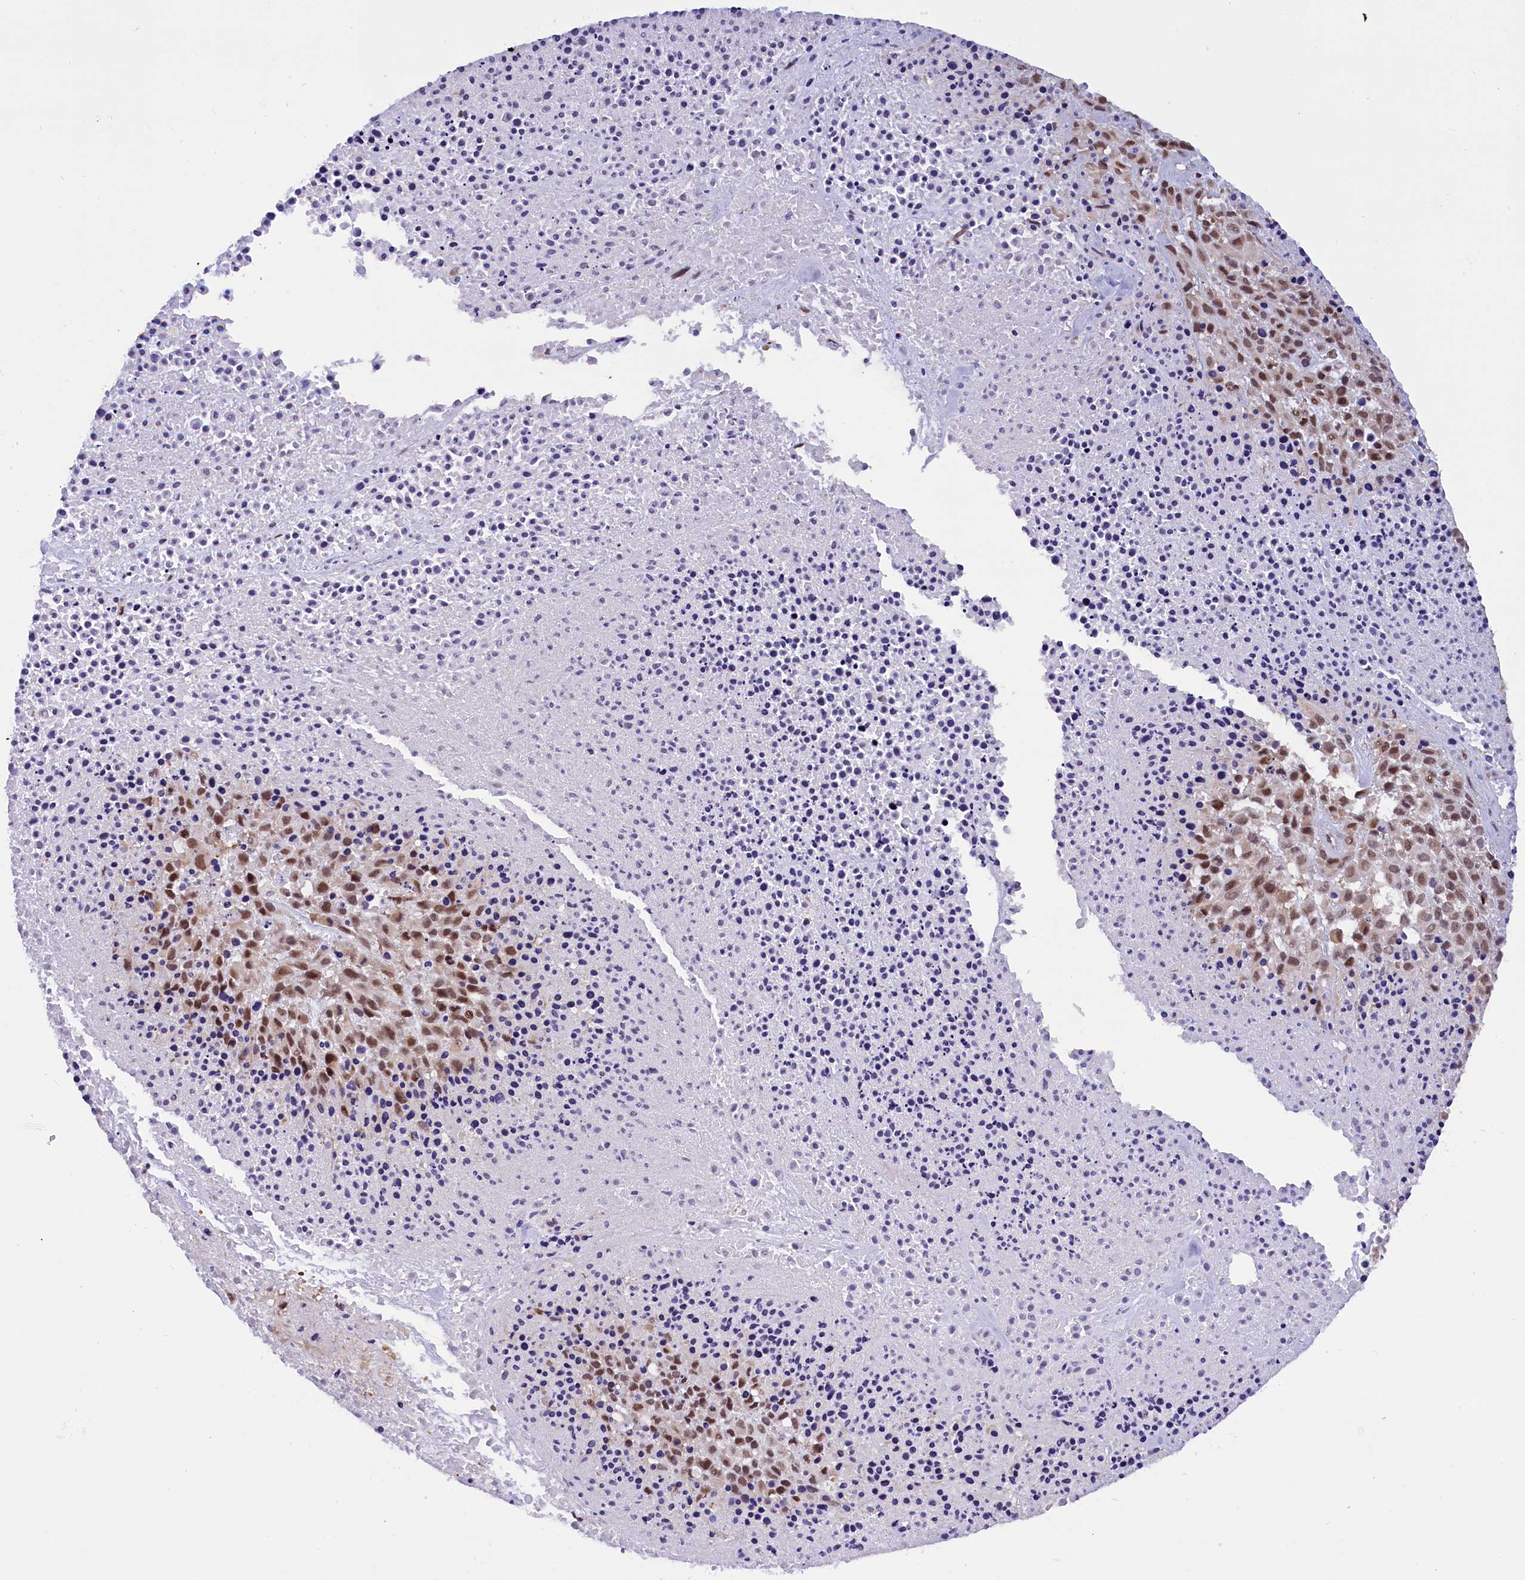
{"staining": {"intensity": "moderate", "quantity": ">75%", "location": "nuclear"}, "tissue": "melanoma", "cell_type": "Tumor cells", "image_type": "cancer", "snomed": [{"axis": "morphology", "description": "Malignant melanoma, Metastatic site"}, {"axis": "topography", "description": "Skin"}], "caption": "The histopathology image exhibits a brown stain indicating the presence of a protein in the nuclear of tumor cells in melanoma.", "gene": "CDYL2", "patient": {"sex": "female", "age": 81}}